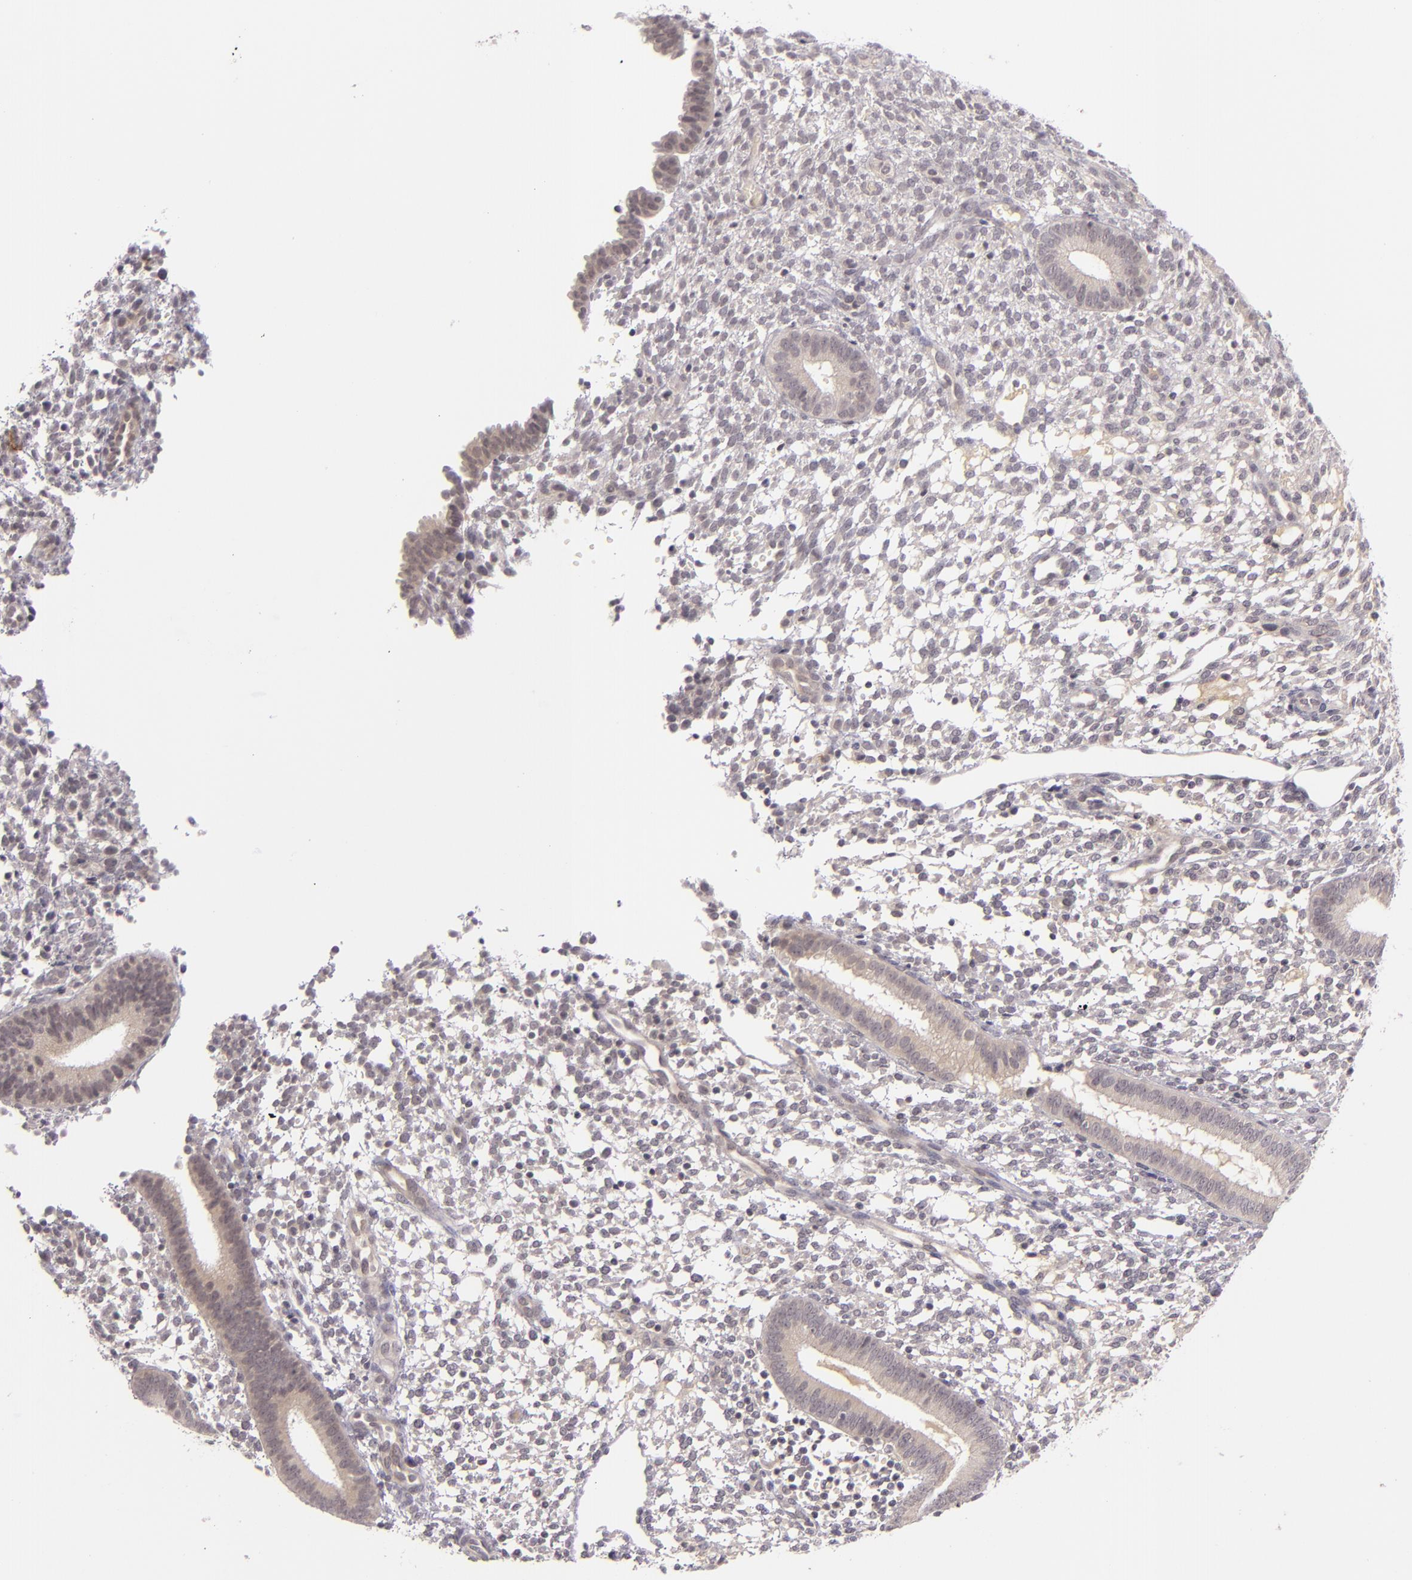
{"staining": {"intensity": "negative", "quantity": "none", "location": "none"}, "tissue": "endometrium", "cell_type": "Cells in endometrial stroma", "image_type": "normal", "snomed": [{"axis": "morphology", "description": "Normal tissue, NOS"}, {"axis": "topography", "description": "Endometrium"}], "caption": "This is a histopathology image of immunohistochemistry (IHC) staining of normal endometrium, which shows no staining in cells in endometrial stroma. (Brightfield microscopy of DAB immunohistochemistry (IHC) at high magnification).", "gene": "CASP8", "patient": {"sex": "female", "age": 35}}